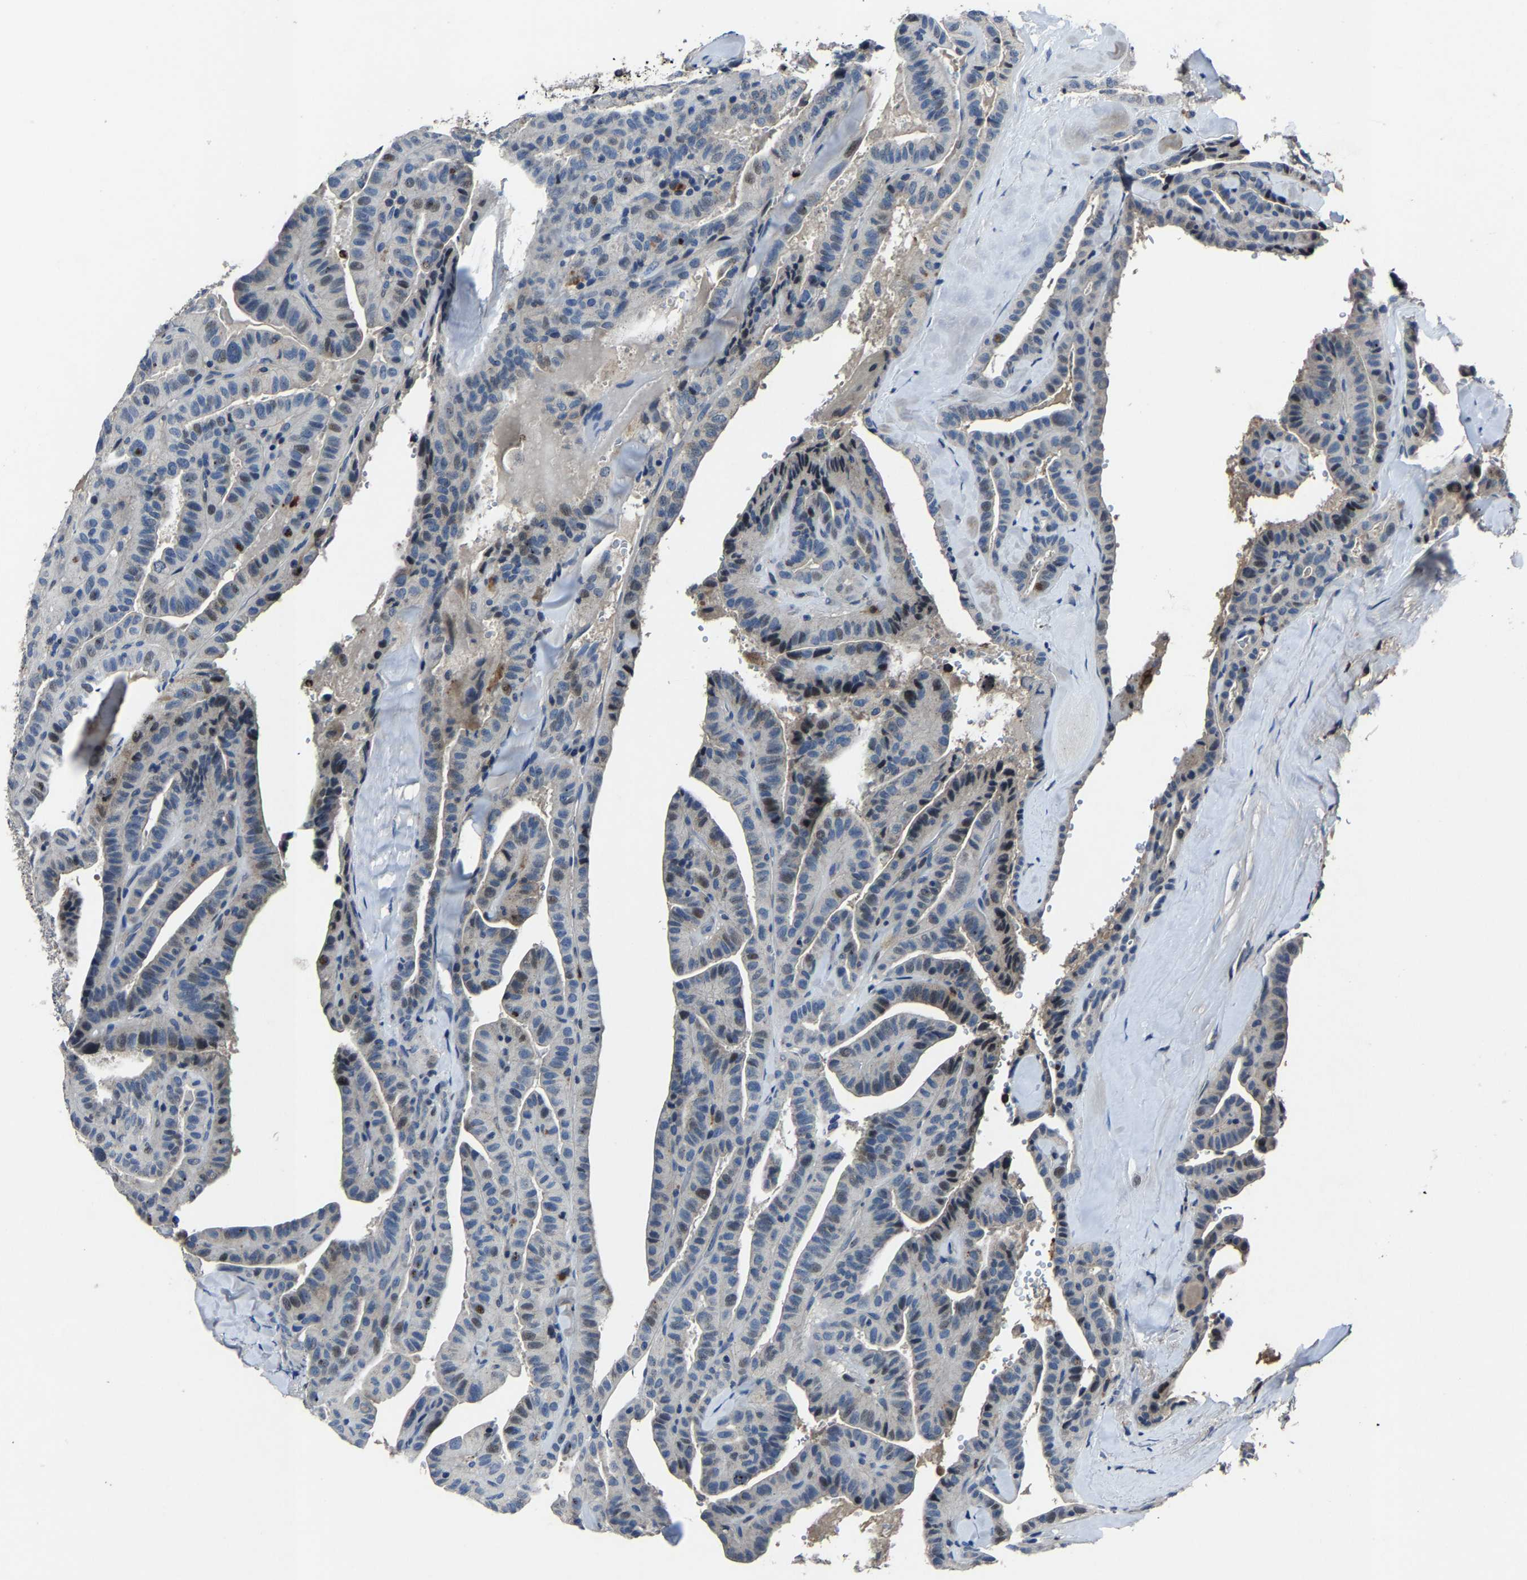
{"staining": {"intensity": "moderate", "quantity": "<25%", "location": "nuclear"}, "tissue": "thyroid cancer", "cell_type": "Tumor cells", "image_type": "cancer", "snomed": [{"axis": "morphology", "description": "Papillary adenocarcinoma, NOS"}, {"axis": "topography", "description": "Thyroid gland"}], "caption": "This image demonstrates immunohistochemistry (IHC) staining of human thyroid cancer (papillary adenocarcinoma), with low moderate nuclear positivity in about <25% of tumor cells.", "gene": "PCNX2", "patient": {"sex": "male", "age": 77}}